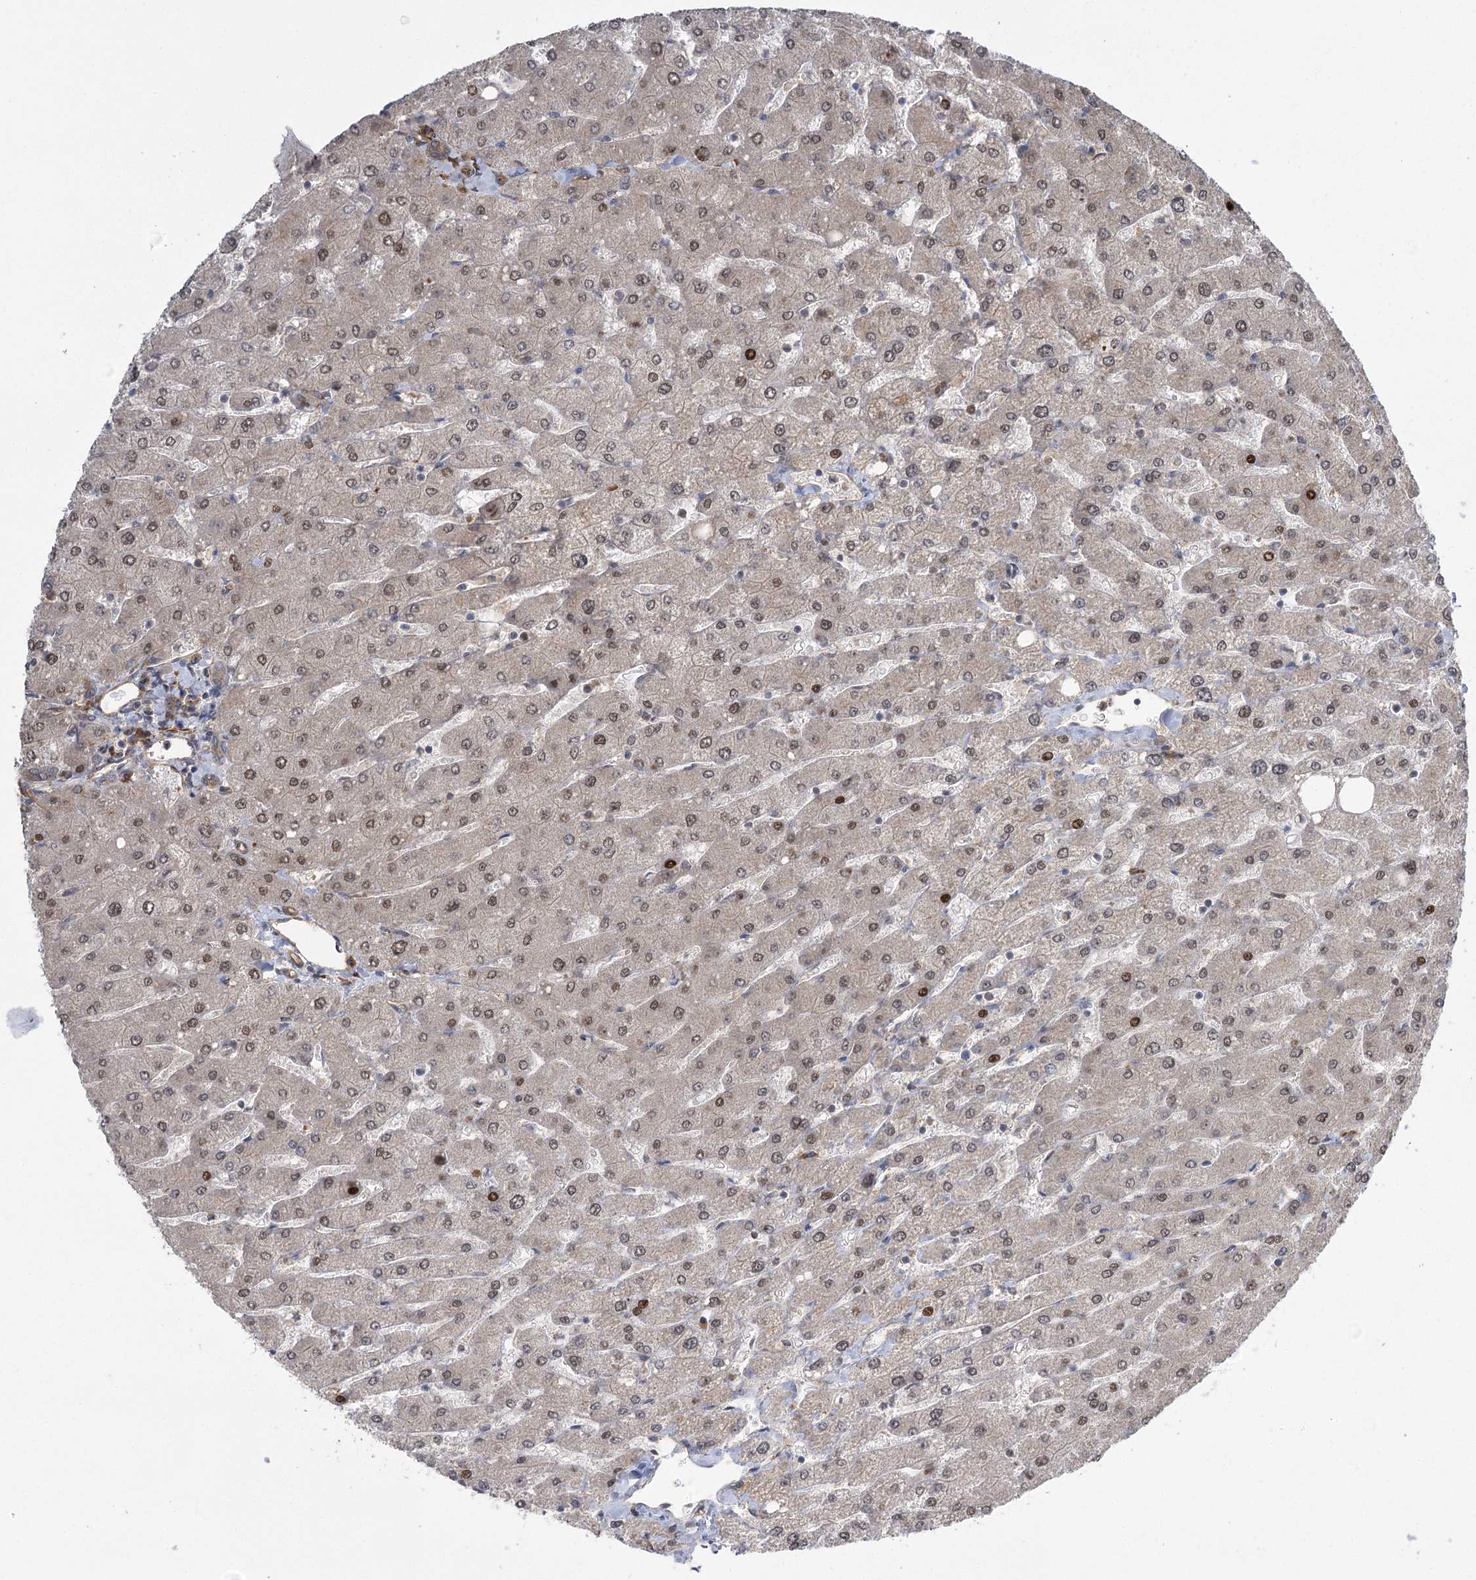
{"staining": {"intensity": "weak", "quantity": "25%-75%", "location": "cytoplasmic/membranous"}, "tissue": "liver", "cell_type": "Cholangiocytes", "image_type": "normal", "snomed": [{"axis": "morphology", "description": "Normal tissue, NOS"}, {"axis": "topography", "description": "Liver"}], "caption": "Immunohistochemical staining of unremarkable liver exhibits 25%-75% levels of weak cytoplasmic/membranous protein staining in approximately 25%-75% of cholangiocytes.", "gene": "KCNN2", "patient": {"sex": "male", "age": 55}}